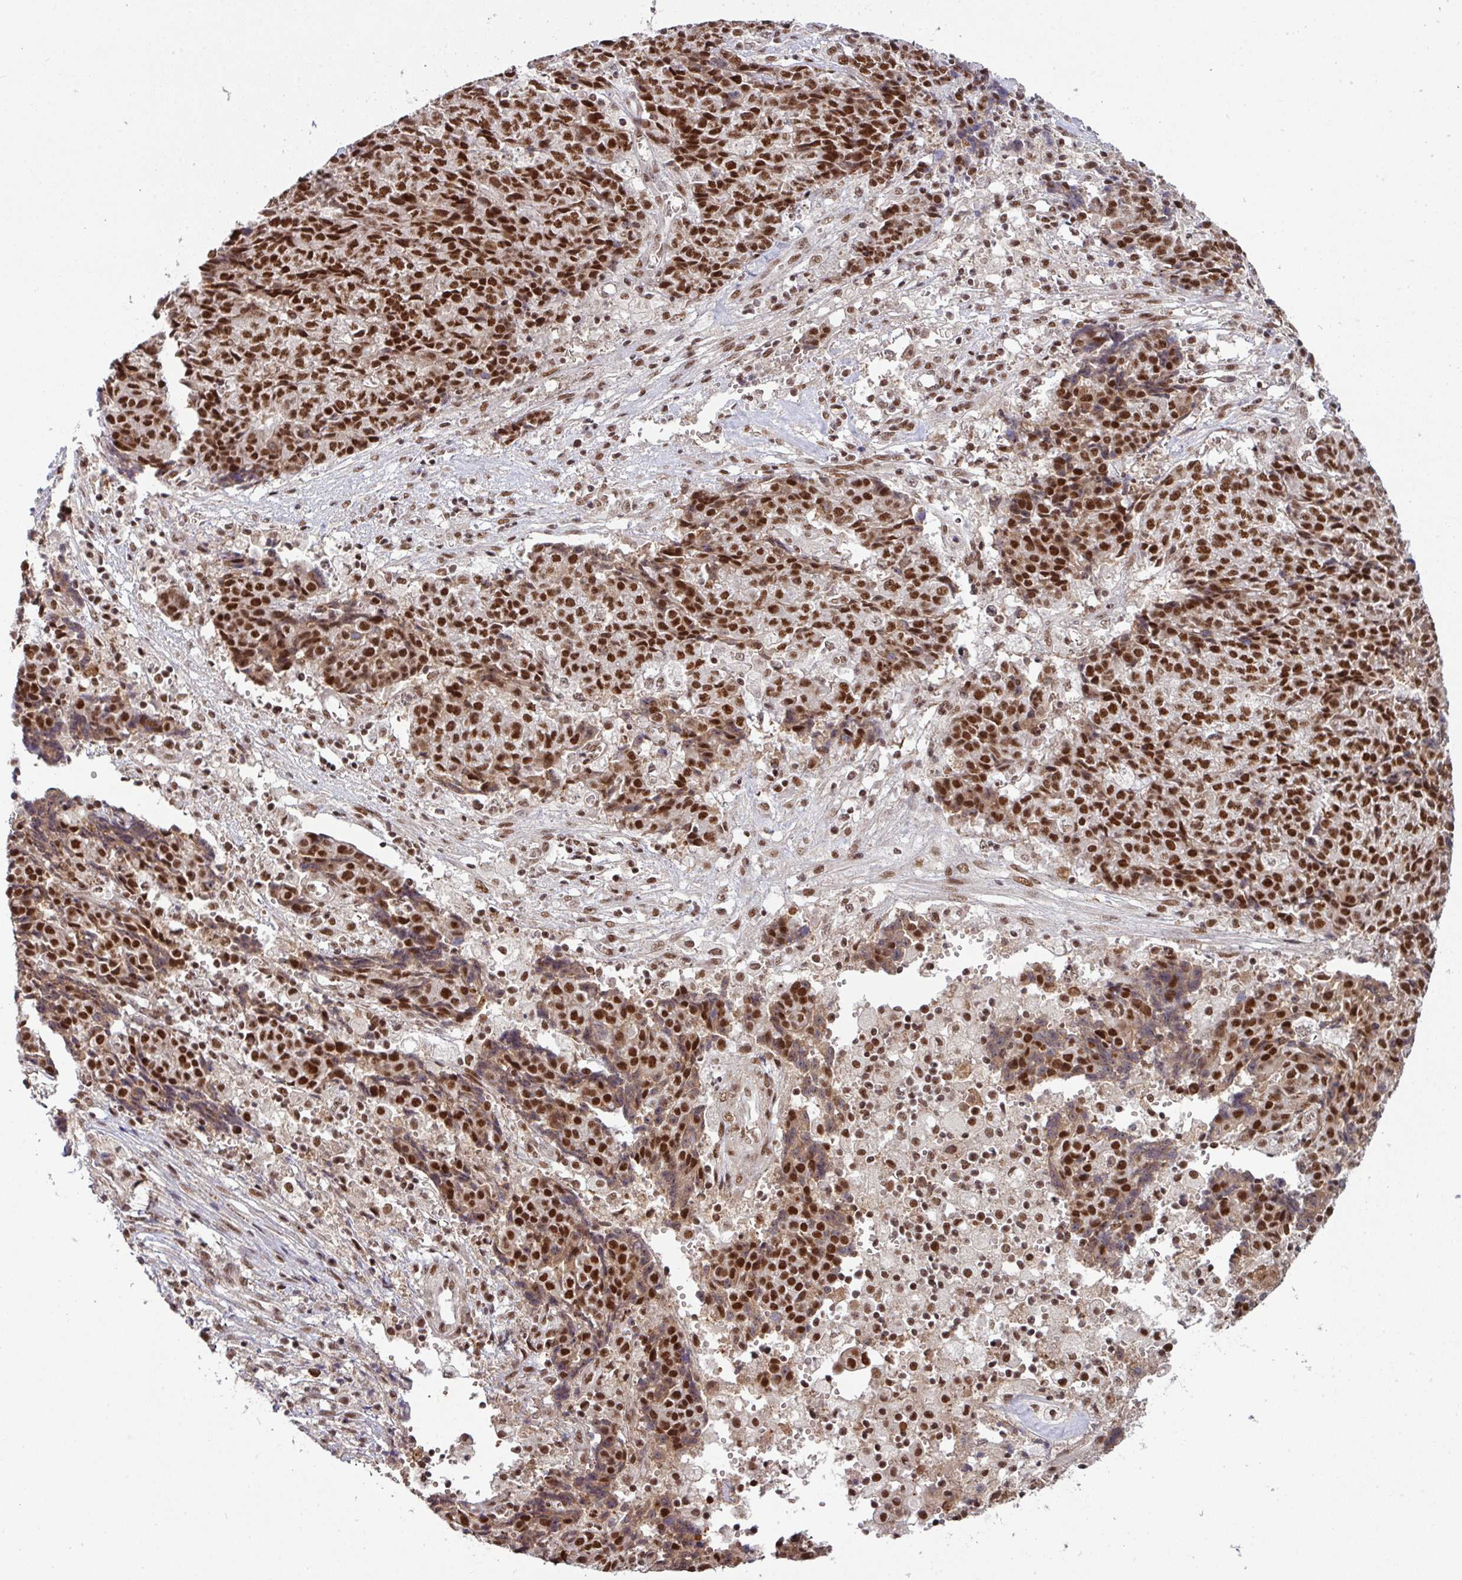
{"staining": {"intensity": "strong", "quantity": ">75%", "location": "nuclear"}, "tissue": "ovarian cancer", "cell_type": "Tumor cells", "image_type": "cancer", "snomed": [{"axis": "morphology", "description": "Carcinoma, endometroid"}, {"axis": "topography", "description": "Ovary"}], "caption": "IHC staining of ovarian cancer (endometroid carcinoma), which exhibits high levels of strong nuclear positivity in about >75% of tumor cells indicating strong nuclear protein expression. The staining was performed using DAB (3,3'-diaminobenzidine) (brown) for protein detection and nuclei were counterstained in hematoxylin (blue).", "gene": "PHF23", "patient": {"sex": "female", "age": 42}}